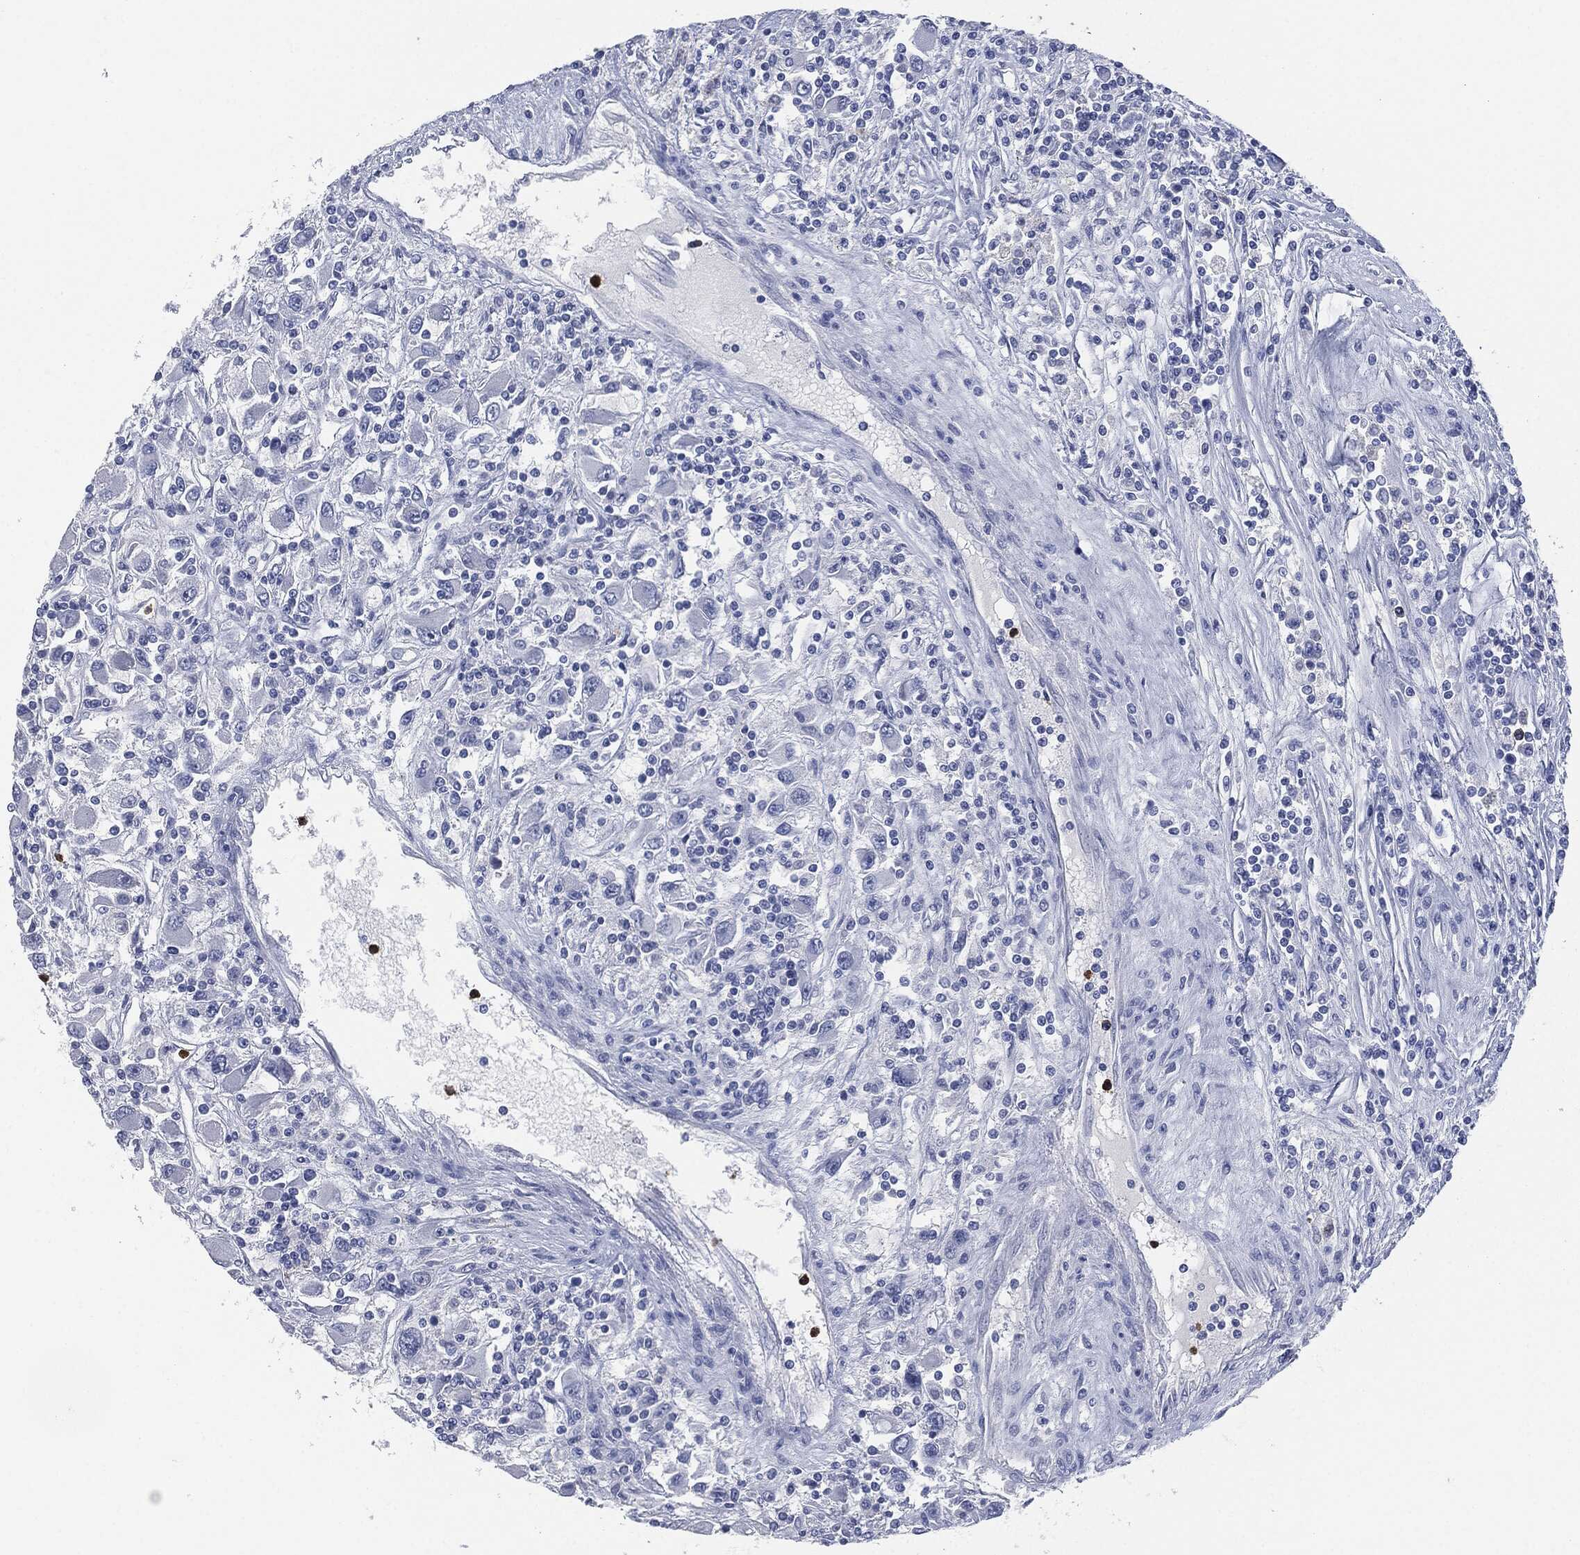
{"staining": {"intensity": "negative", "quantity": "none", "location": "none"}, "tissue": "renal cancer", "cell_type": "Tumor cells", "image_type": "cancer", "snomed": [{"axis": "morphology", "description": "Adenocarcinoma, NOS"}, {"axis": "topography", "description": "Kidney"}], "caption": "Human adenocarcinoma (renal) stained for a protein using immunohistochemistry demonstrates no expression in tumor cells.", "gene": "CEACAM8", "patient": {"sex": "female", "age": 67}}